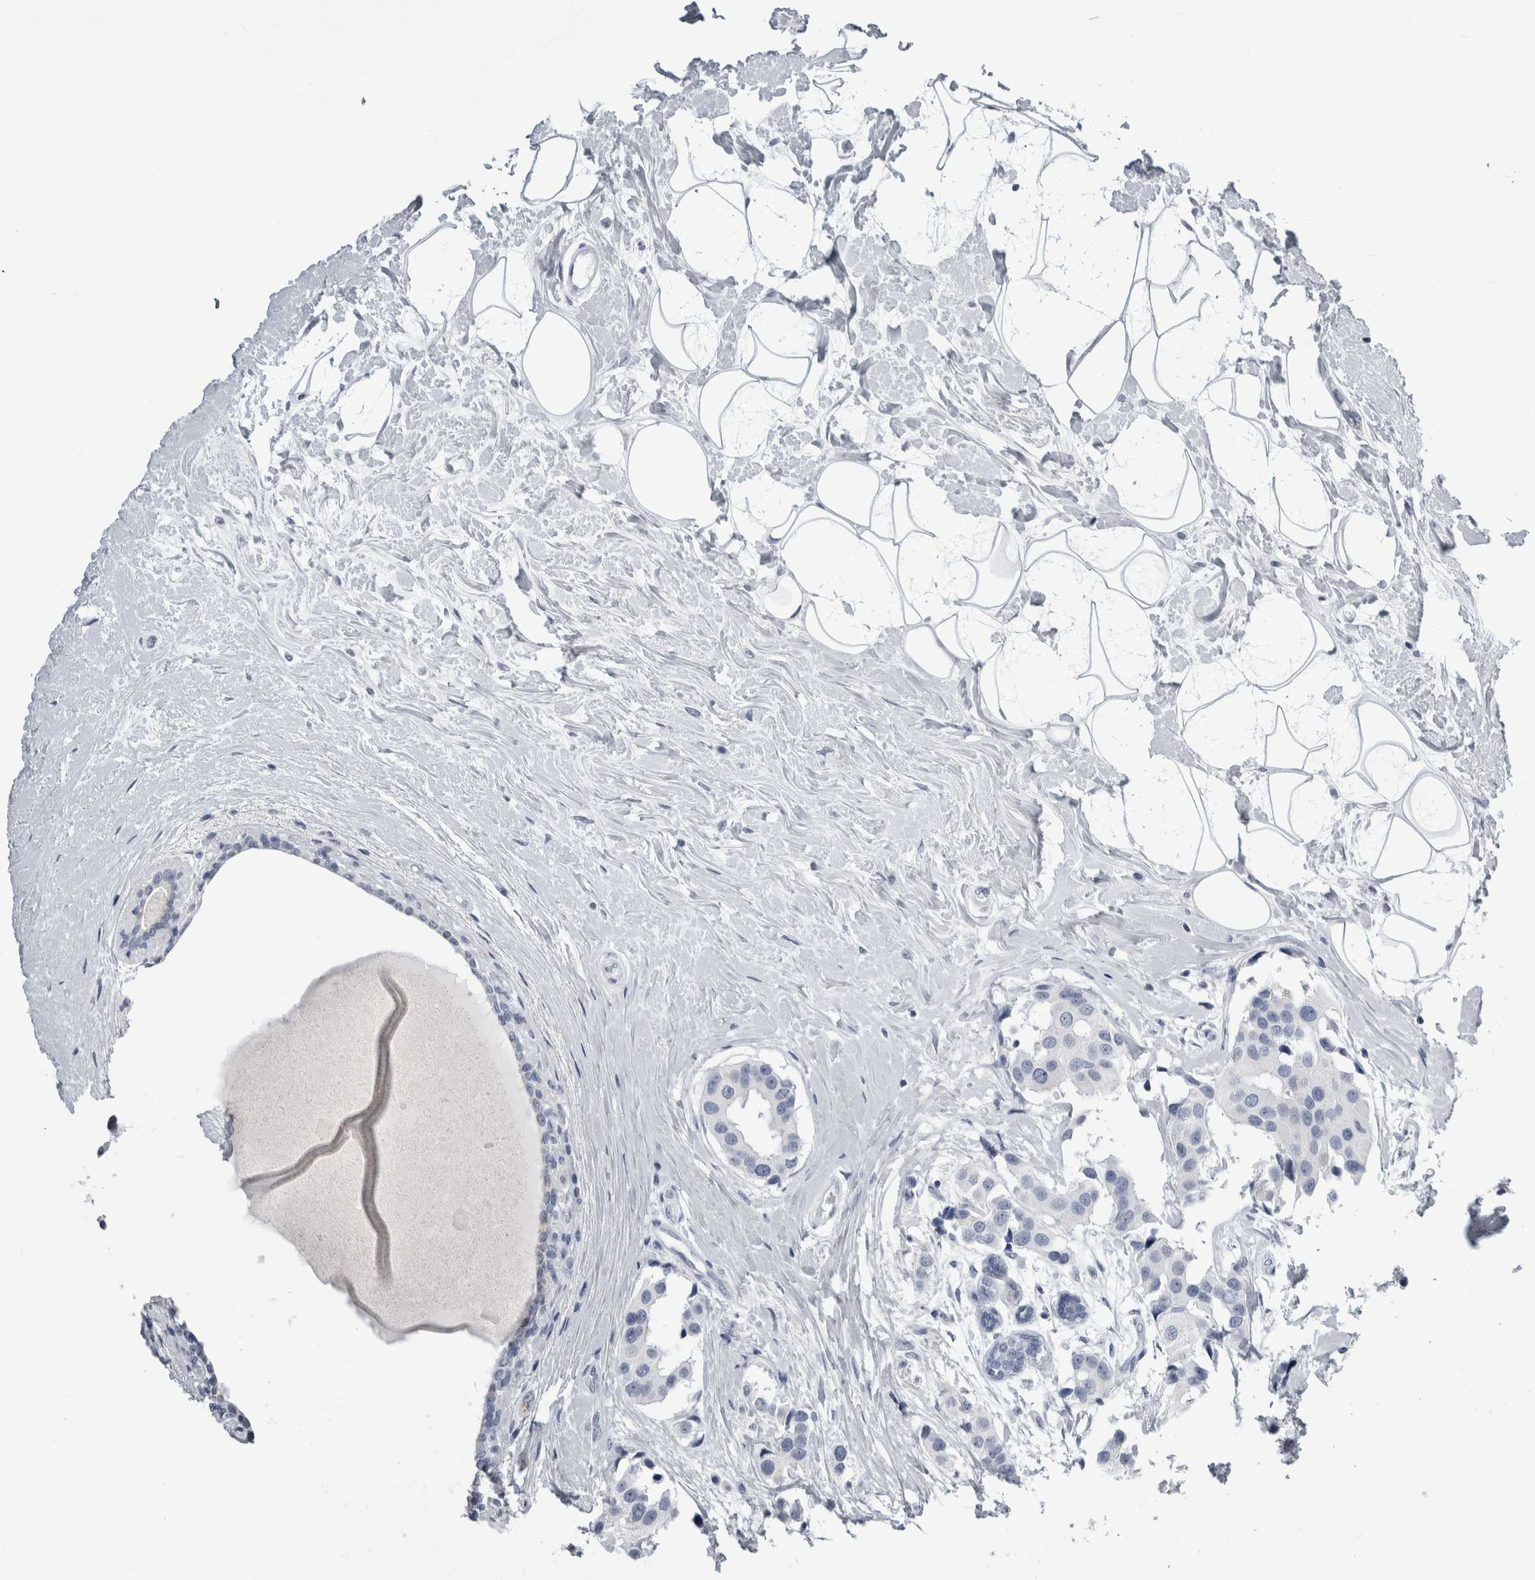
{"staining": {"intensity": "negative", "quantity": "none", "location": "none"}, "tissue": "breast cancer", "cell_type": "Tumor cells", "image_type": "cancer", "snomed": [{"axis": "morphology", "description": "Normal tissue, NOS"}, {"axis": "morphology", "description": "Duct carcinoma"}, {"axis": "topography", "description": "Breast"}], "caption": "Micrograph shows no protein staining in tumor cells of breast cancer (intraductal carcinoma) tissue.", "gene": "ALDH8A1", "patient": {"sex": "female", "age": 39}}